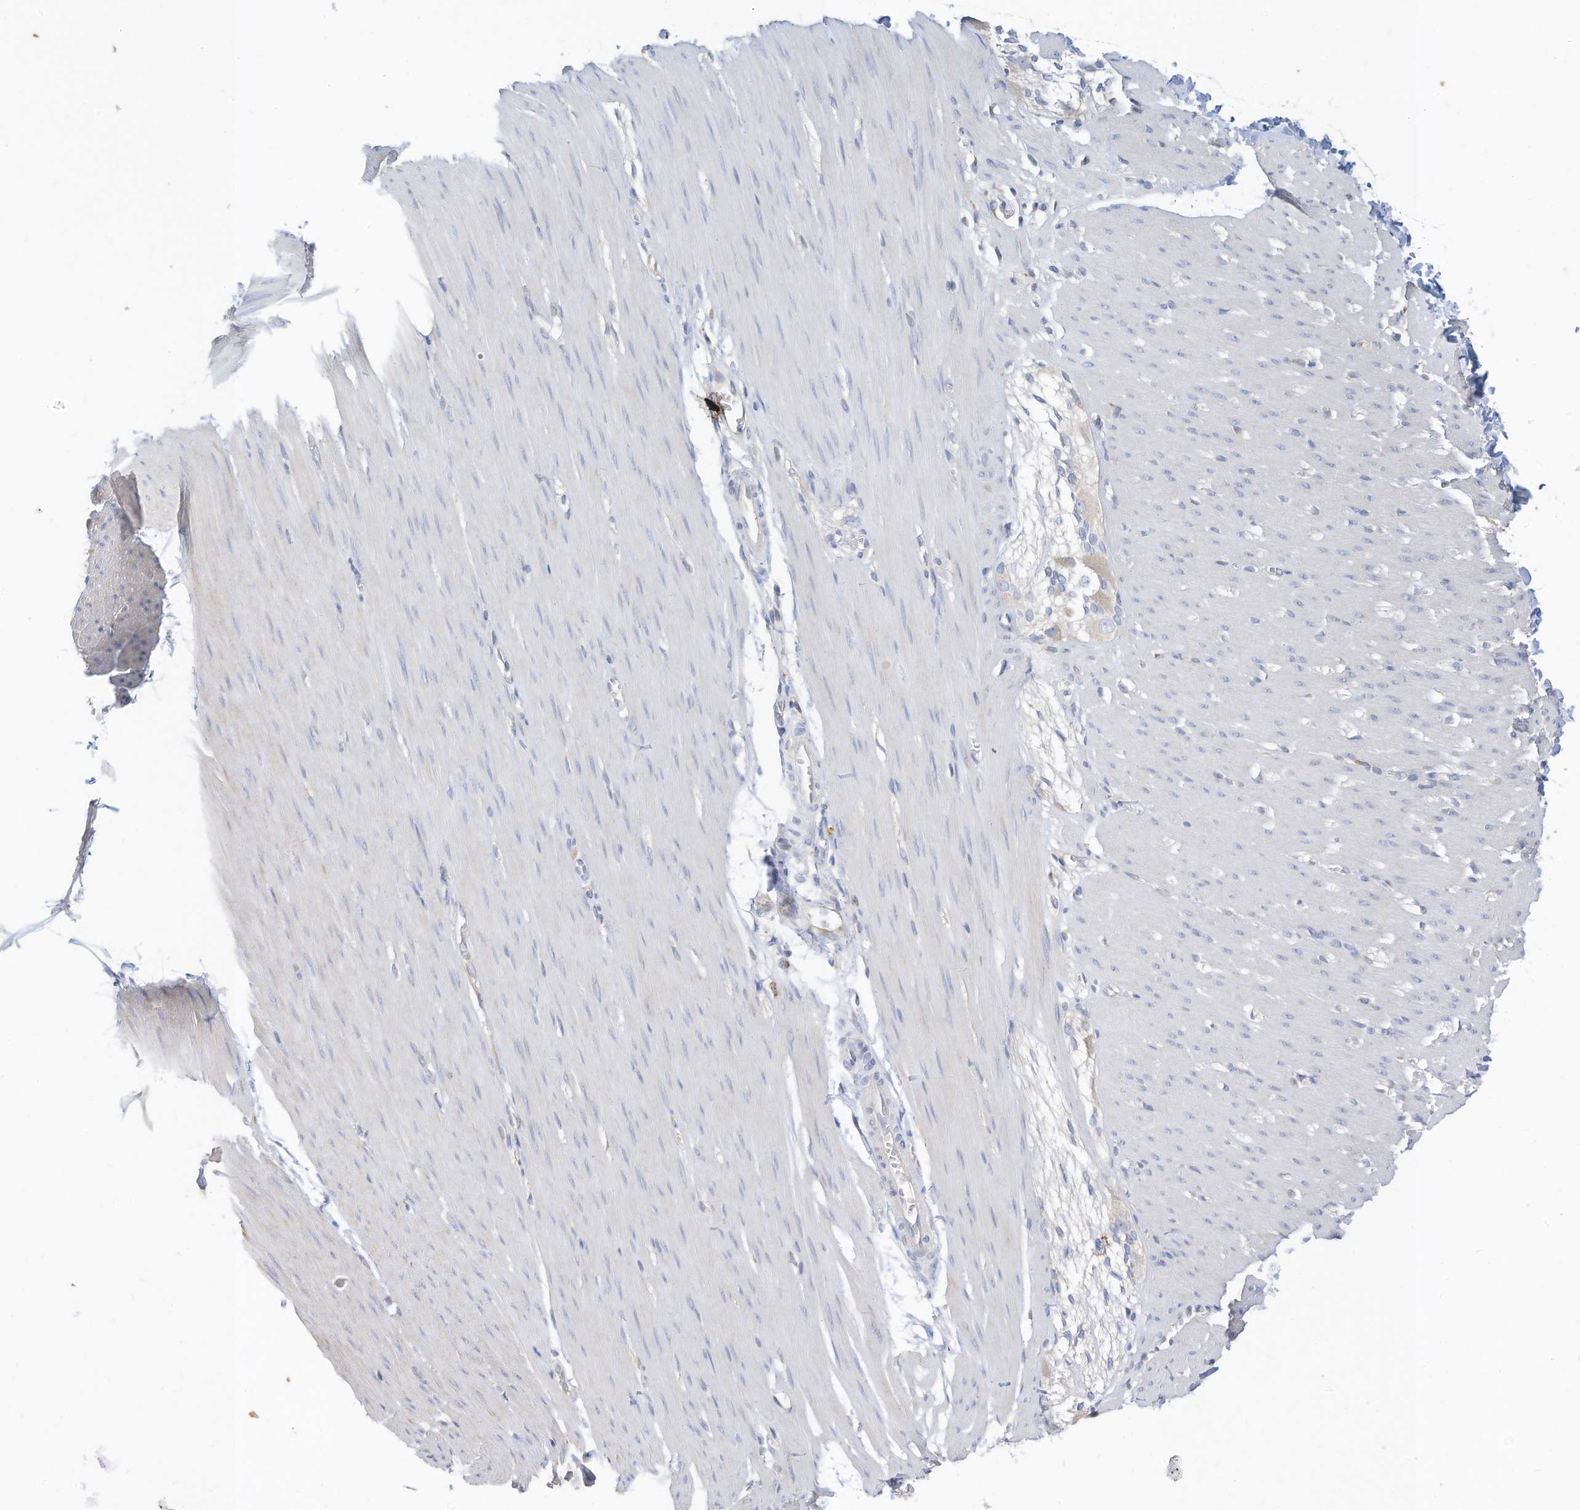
{"staining": {"intensity": "negative", "quantity": "none", "location": "none"}, "tissue": "smooth muscle", "cell_type": "Smooth muscle cells", "image_type": "normal", "snomed": [{"axis": "morphology", "description": "Normal tissue, NOS"}, {"axis": "morphology", "description": "Adenocarcinoma, NOS"}, {"axis": "topography", "description": "Colon"}, {"axis": "topography", "description": "Peripheral nerve tissue"}], "caption": "Image shows no significant protein expression in smooth muscle cells of normal smooth muscle. (DAB immunohistochemistry (IHC) with hematoxylin counter stain).", "gene": "RASA2", "patient": {"sex": "male", "age": 14}}